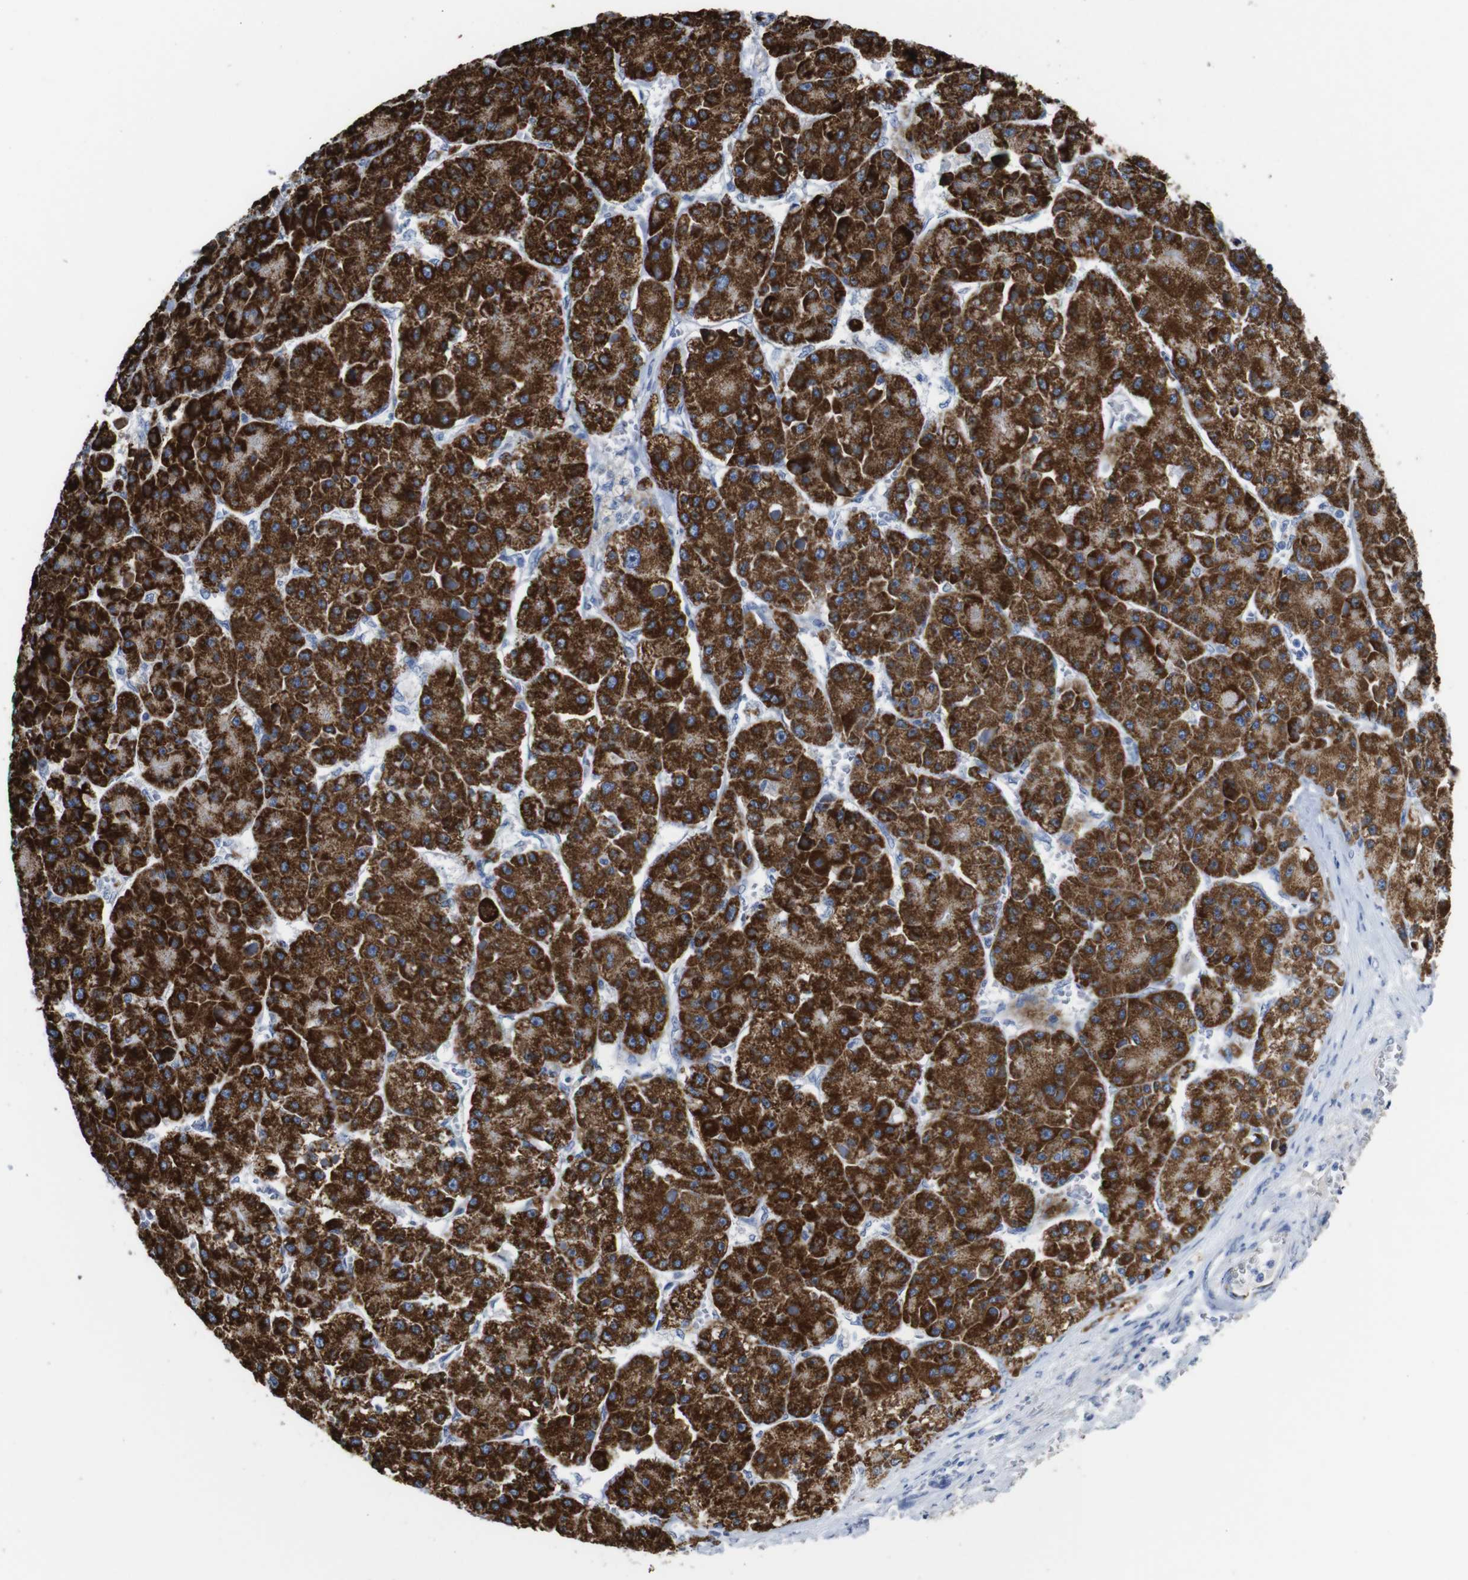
{"staining": {"intensity": "strong", "quantity": ">75%", "location": "cytoplasmic/membranous"}, "tissue": "liver cancer", "cell_type": "Tumor cells", "image_type": "cancer", "snomed": [{"axis": "morphology", "description": "Carcinoma, Hepatocellular, NOS"}, {"axis": "topography", "description": "Liver"}], "caption": "Immunohistochemistry (IHC) of liver hepatocellular carcinoma displays high levels of strong cytoplasmic/membranous staining in approximately >75% of tumor cells.", "gene": "MAOA", "patient": {"sex": "female", "age": 73}}